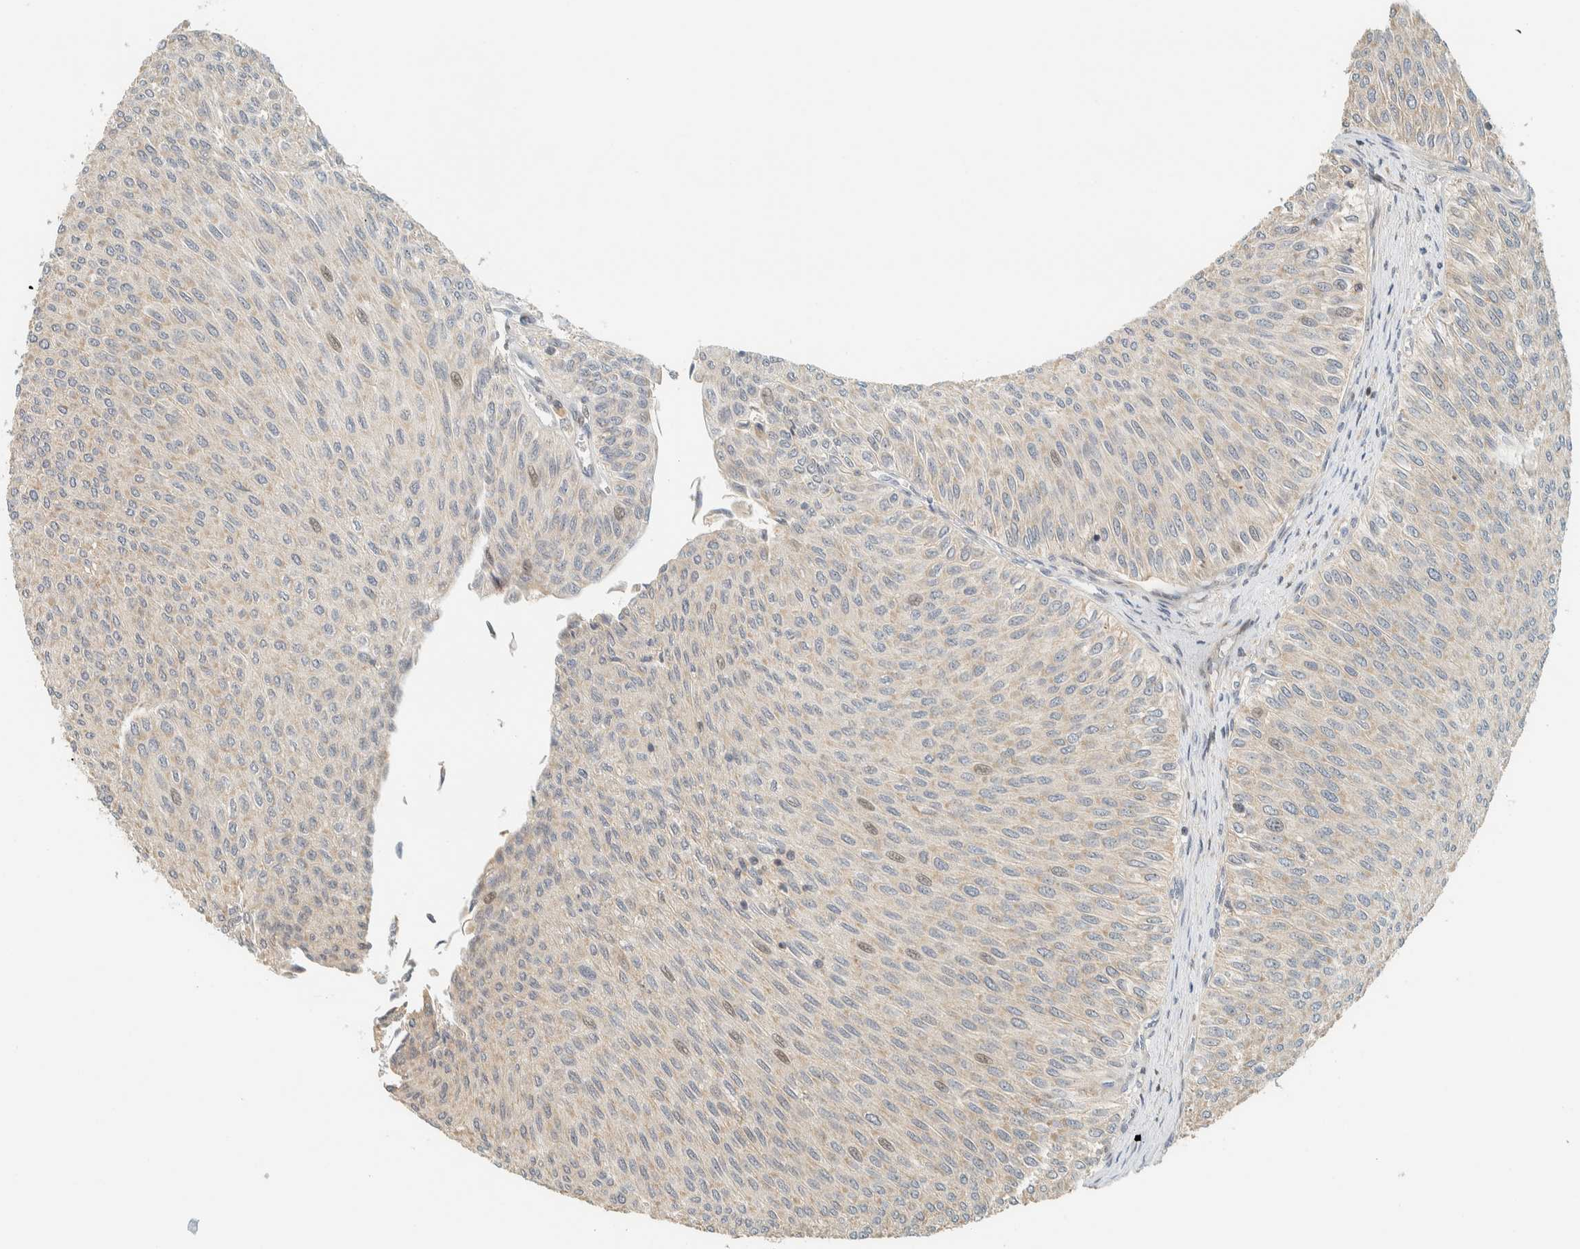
{"staining": {"intensity": "weak", "quantity": "<25%", "location": "cytoplasmic/membranous,nuclear"}, "tissue": "urothelial cancer", "cell_type": "Tumor cells", "image_type": "cancer", "snomed": [{"axis": "morphology", "description": "Urothelial carcinoma, Low grade"}, {"axis": "topography", "description": "Urinary bladder"}], "caption": "IHC of low-grade urothelial carcinoma shows no staining in tumor cells.", "gene": "CCDC171", "patient": {"sex": "male", "age": 78}}